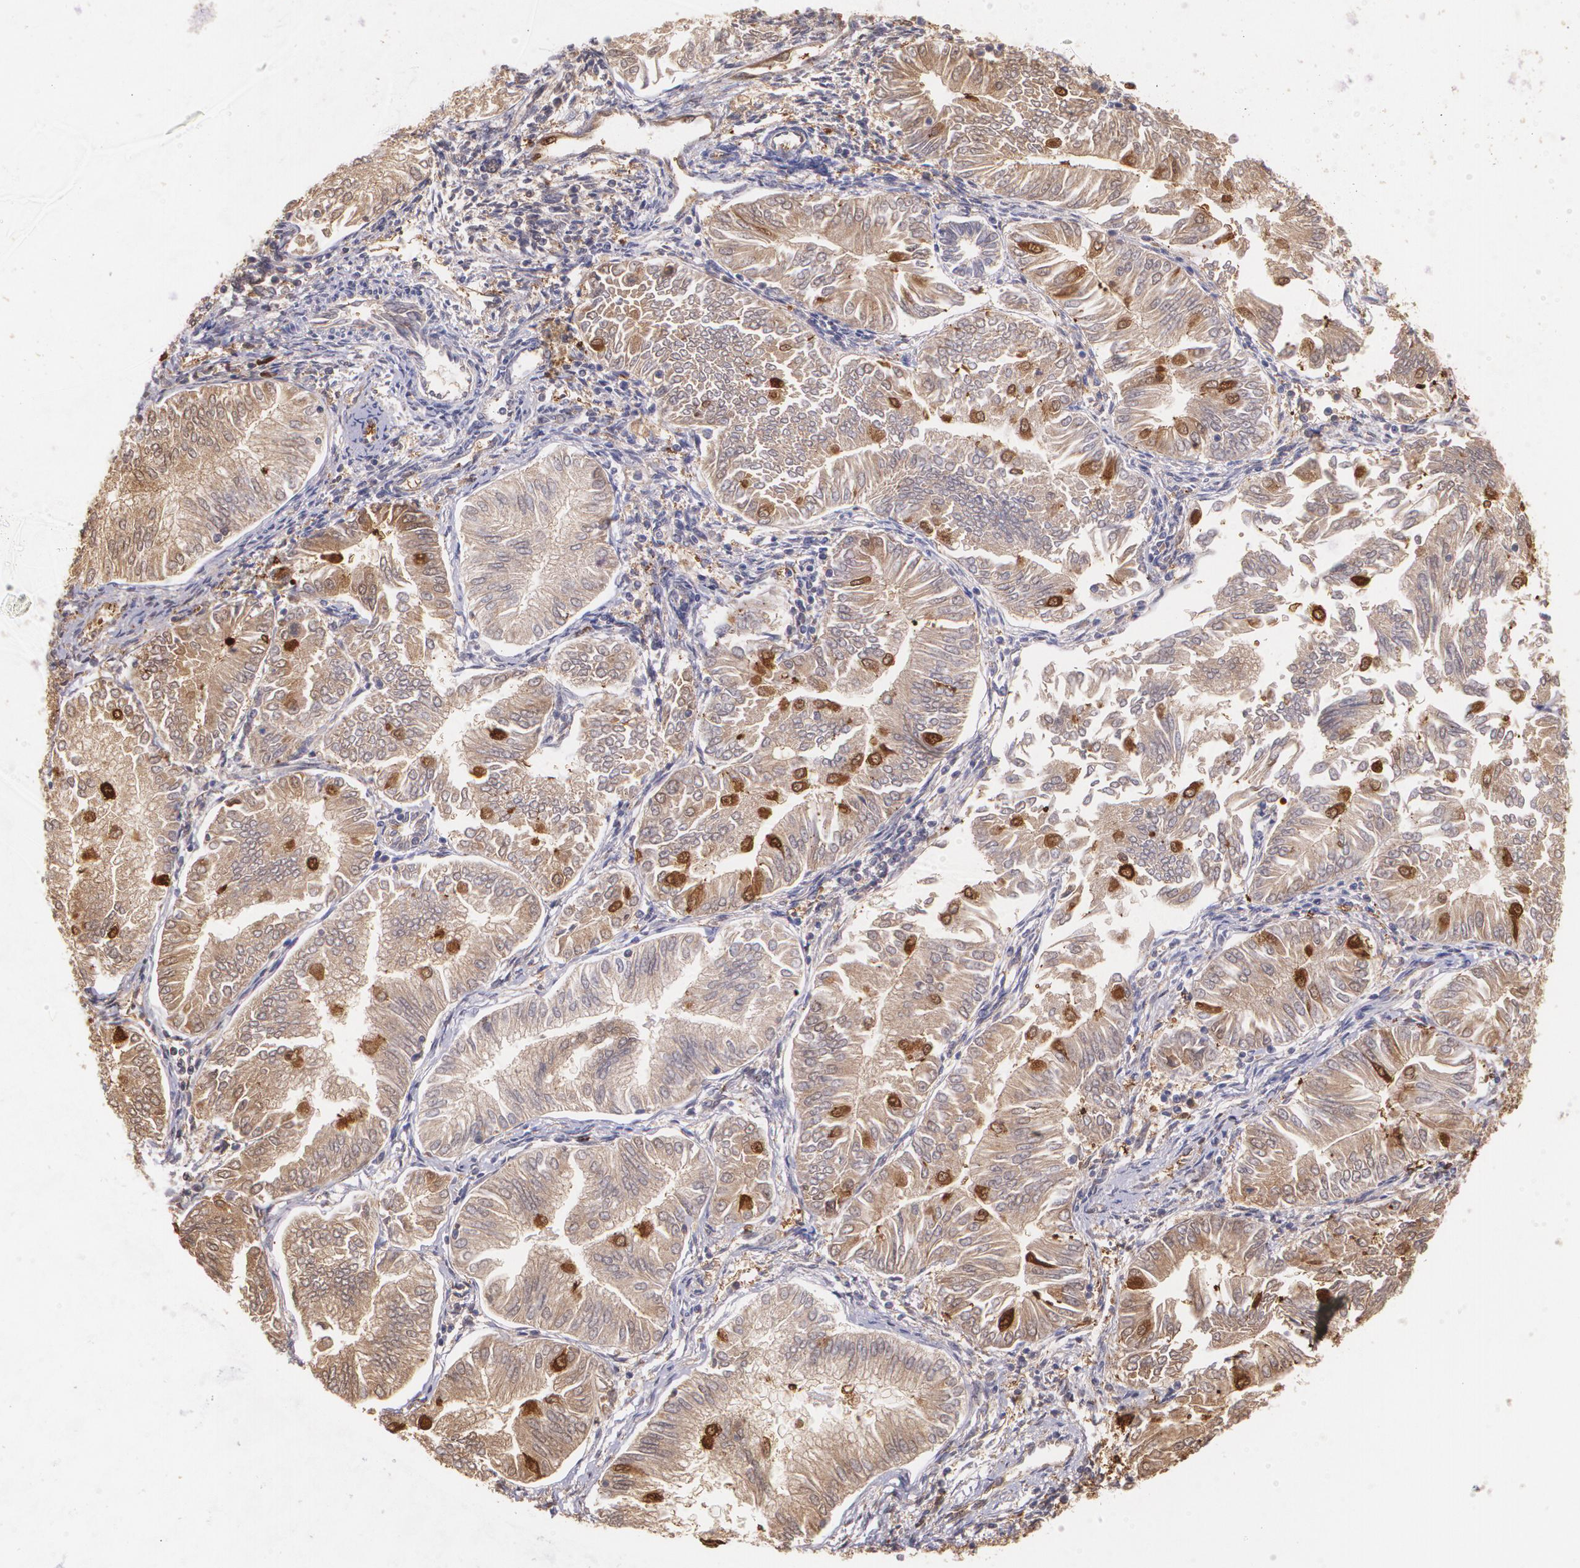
{"staining": {"intensity": "moderate", "quantity": ">75%", "location": "cytoplasmic/membranous"}, "tissue": "endometrial cancer", "cell_type": "Tumor cells", "image_type": "cancer", "snomed": [{"axis": "morphology", "description": "Adenocarcinoma, NOS"}, {"axis": "topography", "description": "Endometrium"}], "caption": "Endometrial adenocarcinoma stained with immunohistochemistry (IHC) reveals moderate cytoplasmic/membranous staining in approximately >75% of tumor cells.", "gene": "HSPH1", "patient": {"sex": "female", "age": 53}}